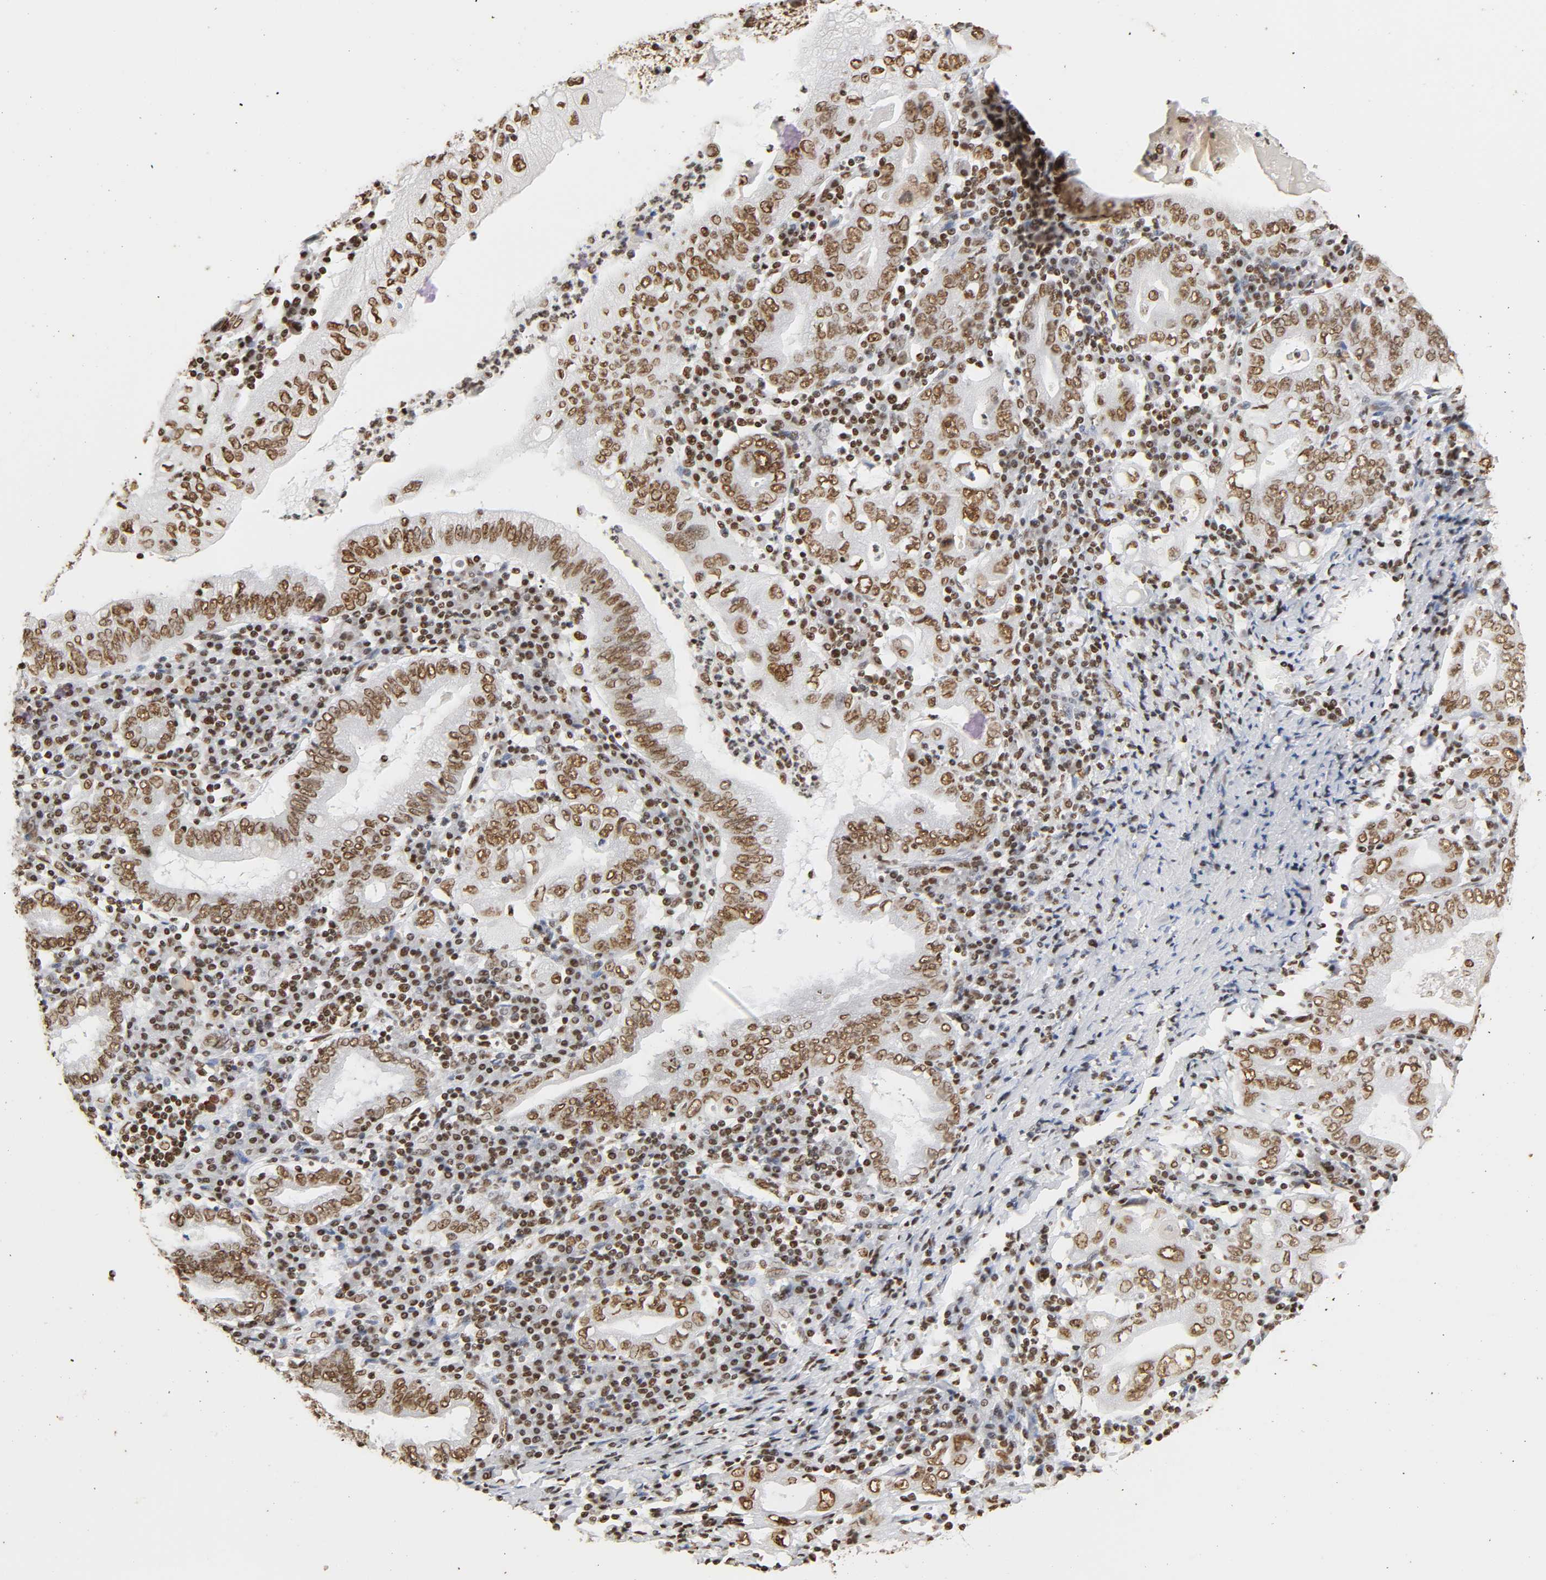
{"staining": {"intensity": "moderate", "quantity": ">75%", "location": "nuclear"}, "tissue": "stomach cancer", "cell_type": "Tumor cells", "image_type": "cancer", "snomed": [{"axis": "morphology", "description": "Normal tissue, NOS"}, {"axis": "morphology", "description": "Adenocarcinoma, NOS"}, {"axis": "topography", "description": "Esophagus"}, {"axis": "topography", "description": "Stomach, upper"}, {"axis": "topography", "description": "Peripheral nerve tissue"}], "caption": "Immunohistochemical staining of human stomach cancer (adenocarcinoma) demonstrates medium levels of moderate nuclear protein positivity in about >75% of tumor cells. (brown staining indicates protein expression, while blue staining denotes nuclei).", "gene": "HNRNPC", "patient": {"sex": "male", "age": 62}}